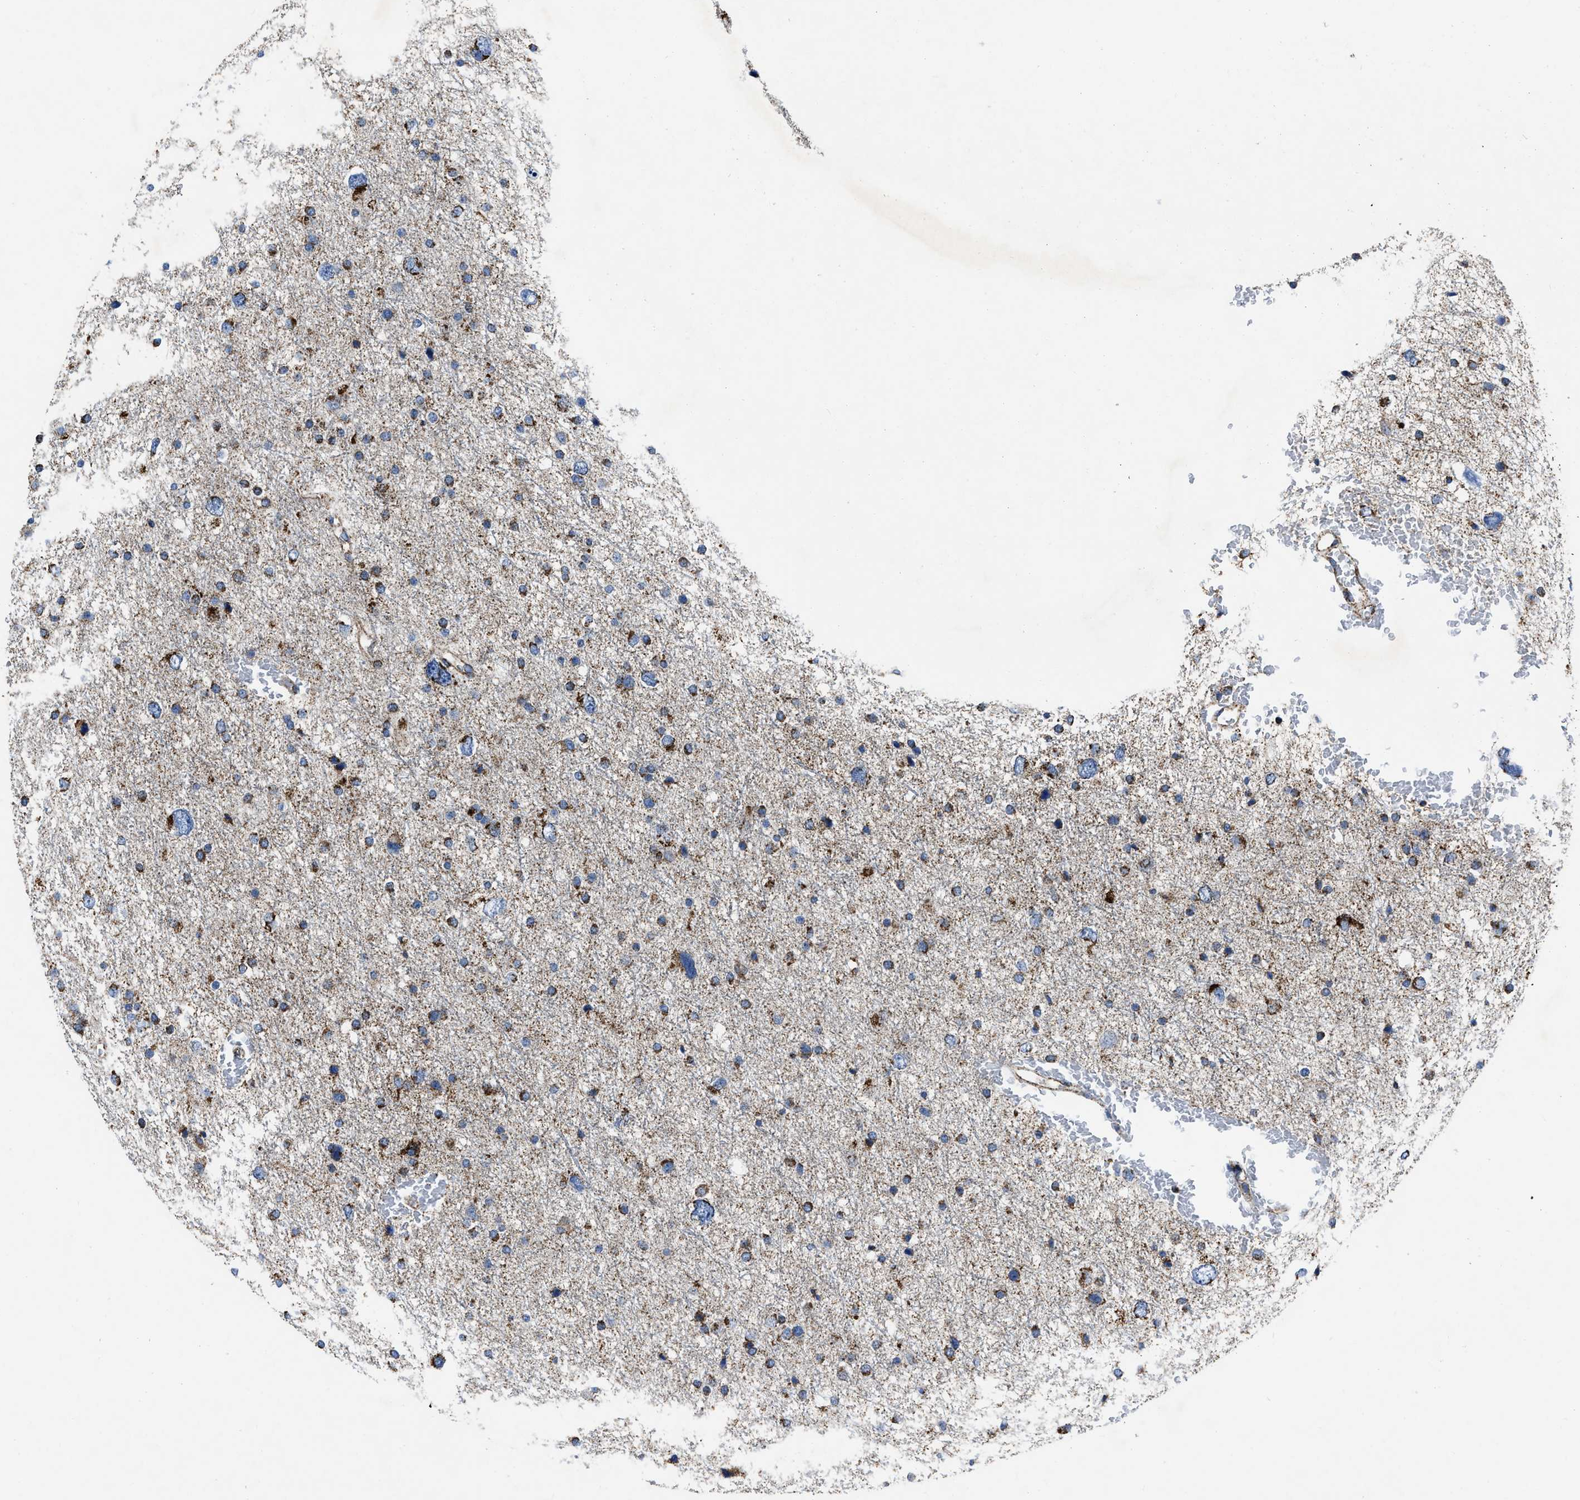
{"staining": {"intensity": "strong", "quantity": "25%-75%", "location": "cytoplasmic/membranous"}, "tissue": "glioma", "cell_type": "Tumor cells", "image_type": "cancer", "snomed": [{"axis": "morphology", "description": "Glioma, malignant, Low grade"}, {"axis": "topography", "description": "Brain"}], "caption": "An image of human glioma stained for a protein shows strong cytoplasmic/membranous brown staining in tumor cells.", "gene": "NSD3", "patient": {"sex": "female", "age": 37}}